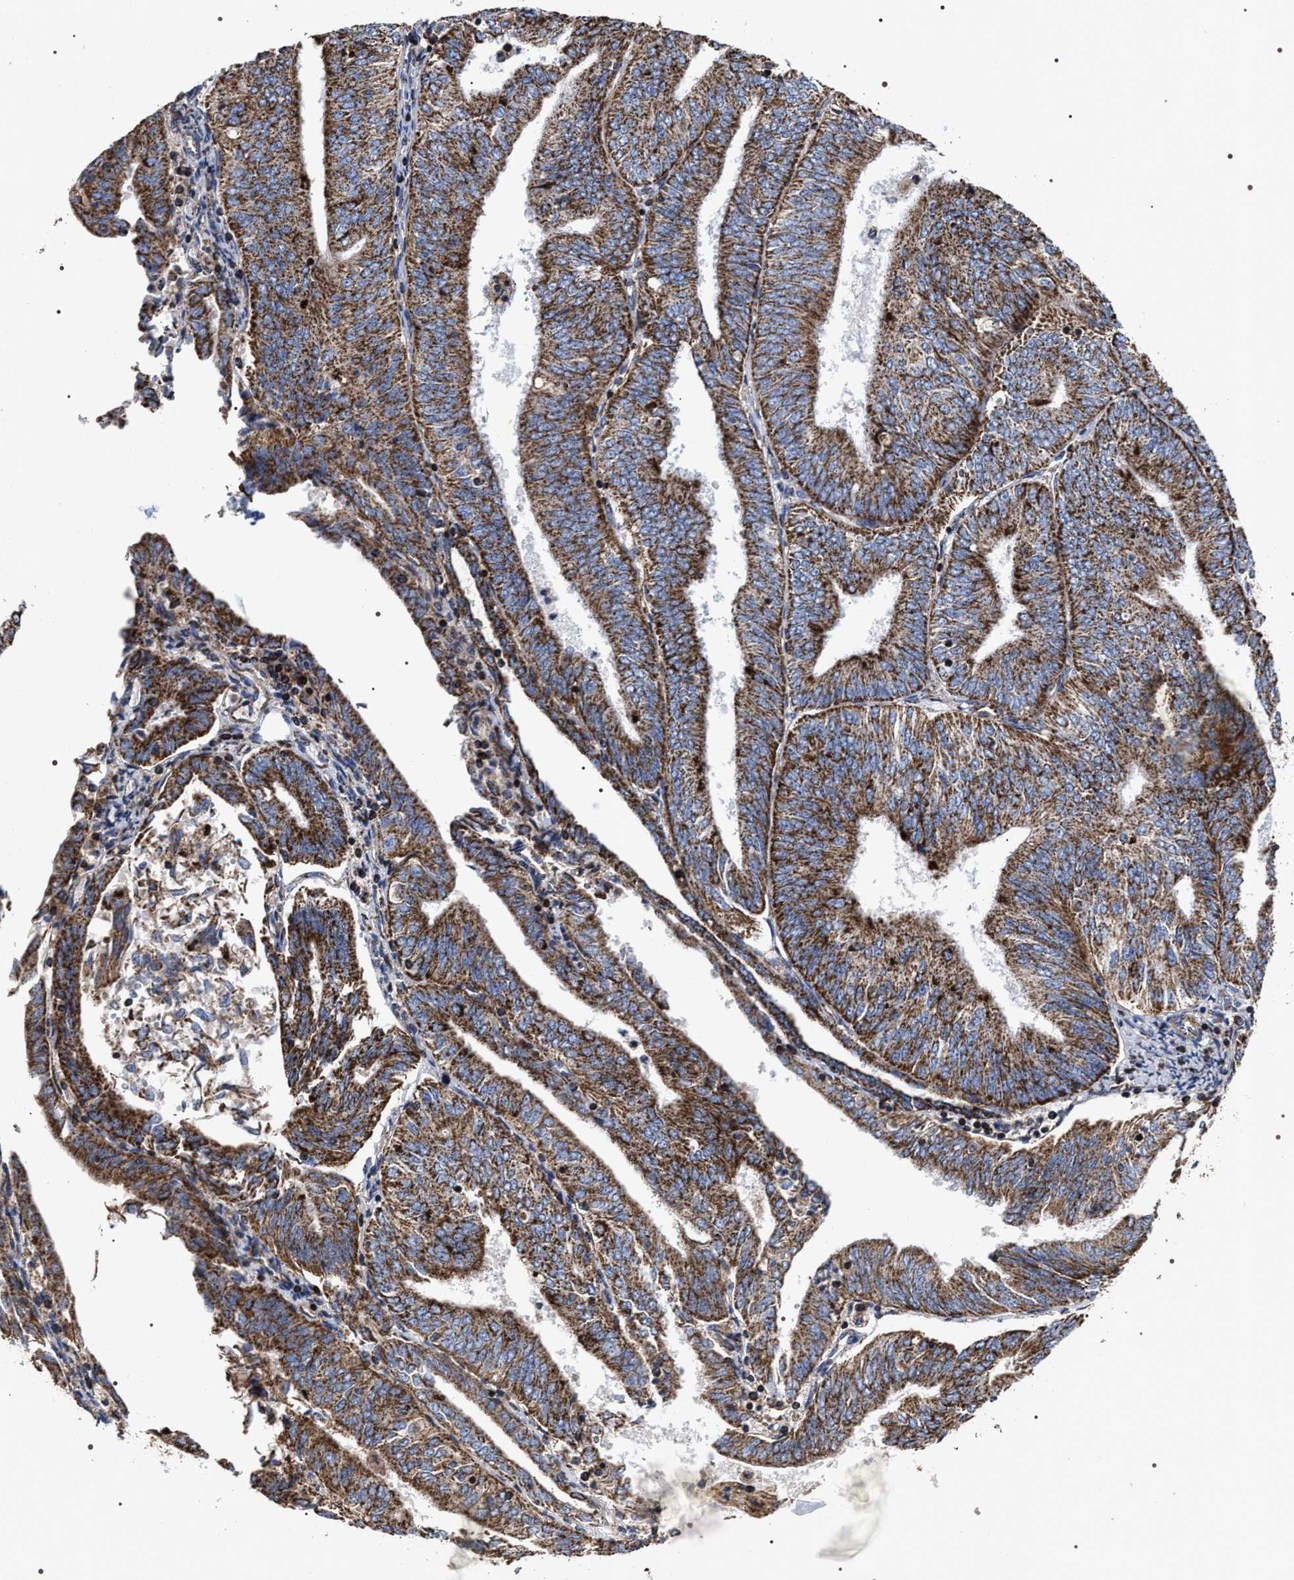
{"staining": {"intensity": "moderate", "quantity": ">75%", "location": "cytoplasmic/membranous"}, "tissue": "endometrial cancer", "cell_type": "Tumor cells", "image_type": "cancer", "snomed": [{"axis": "morphology", "description": "Adenocarcinoma, NOS"}, {"axis": "topography", "description": "Endometrium"}], "caption": "A medium amount of moderate cytoplasmic/membranous positivity is appreciated in about >75% of tumor cells in endometrial cancer (adenocarcinoma) tissue. (brown staining indicates protein expression, while blue staining denotes nuclei).", "gene": "COG5", "patient": {"sex": "female", "age": 58}}